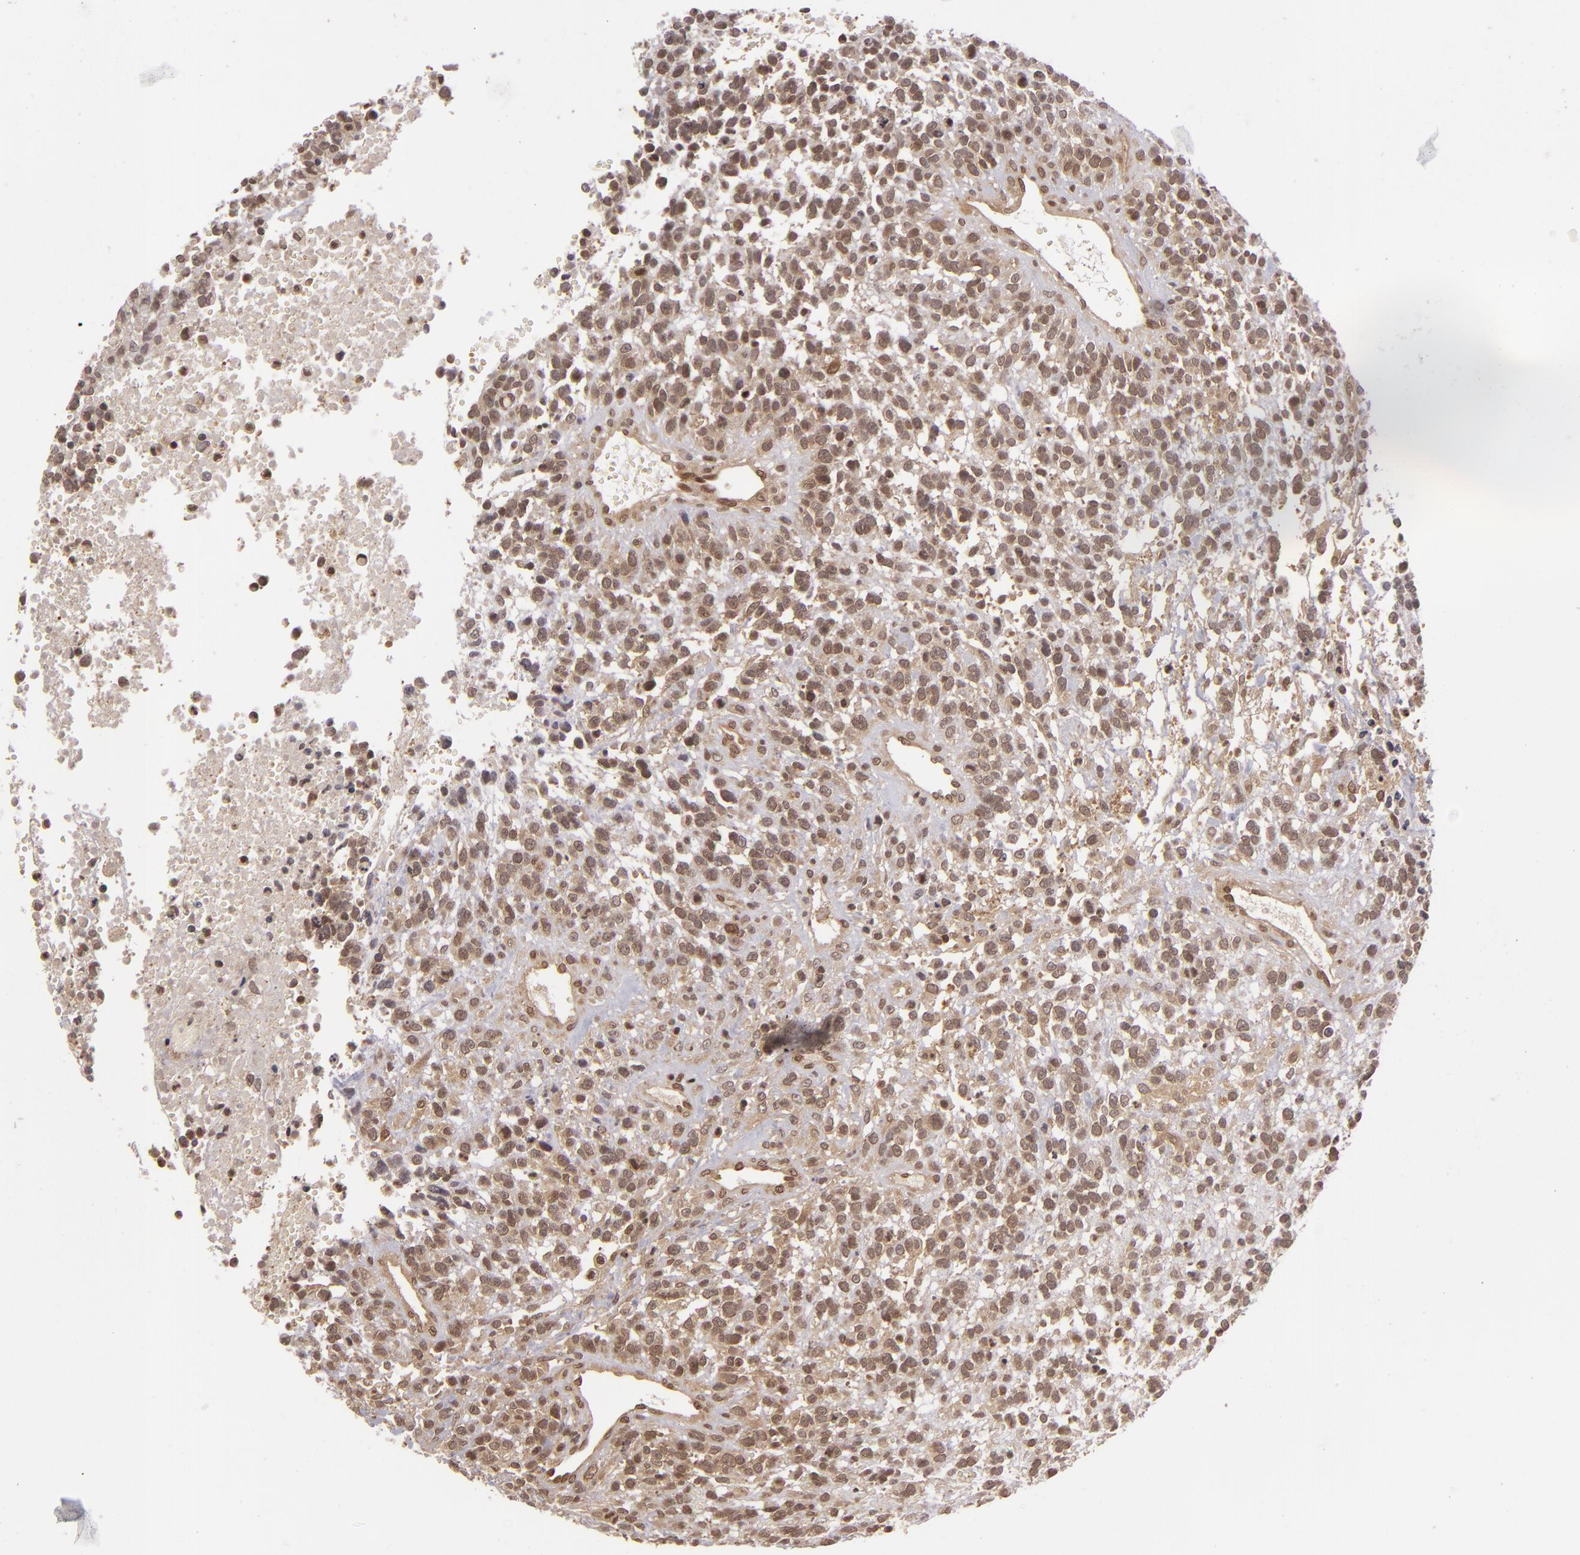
{"staining": {"intensity": "moderate", "quantity": "25%-75%", "location": "nuclear"}, "tissue": "glioma", "cell_type": "Tumor cells", "image_type": "cancer", "snomed": [{"axis": "morphology", "description": "Glioma, malignant, High grade"}, {"axis": "topography", "description": "Brain"}], "caption": "A high-resolution micrograph shows IHC staining of malignant glioma (high-grade), which reveals moderate nuclear expression in about 25%-75% of tumor cells.", "gene": "ZBTB33", "patient": {"sex": "male", "age": 66}}